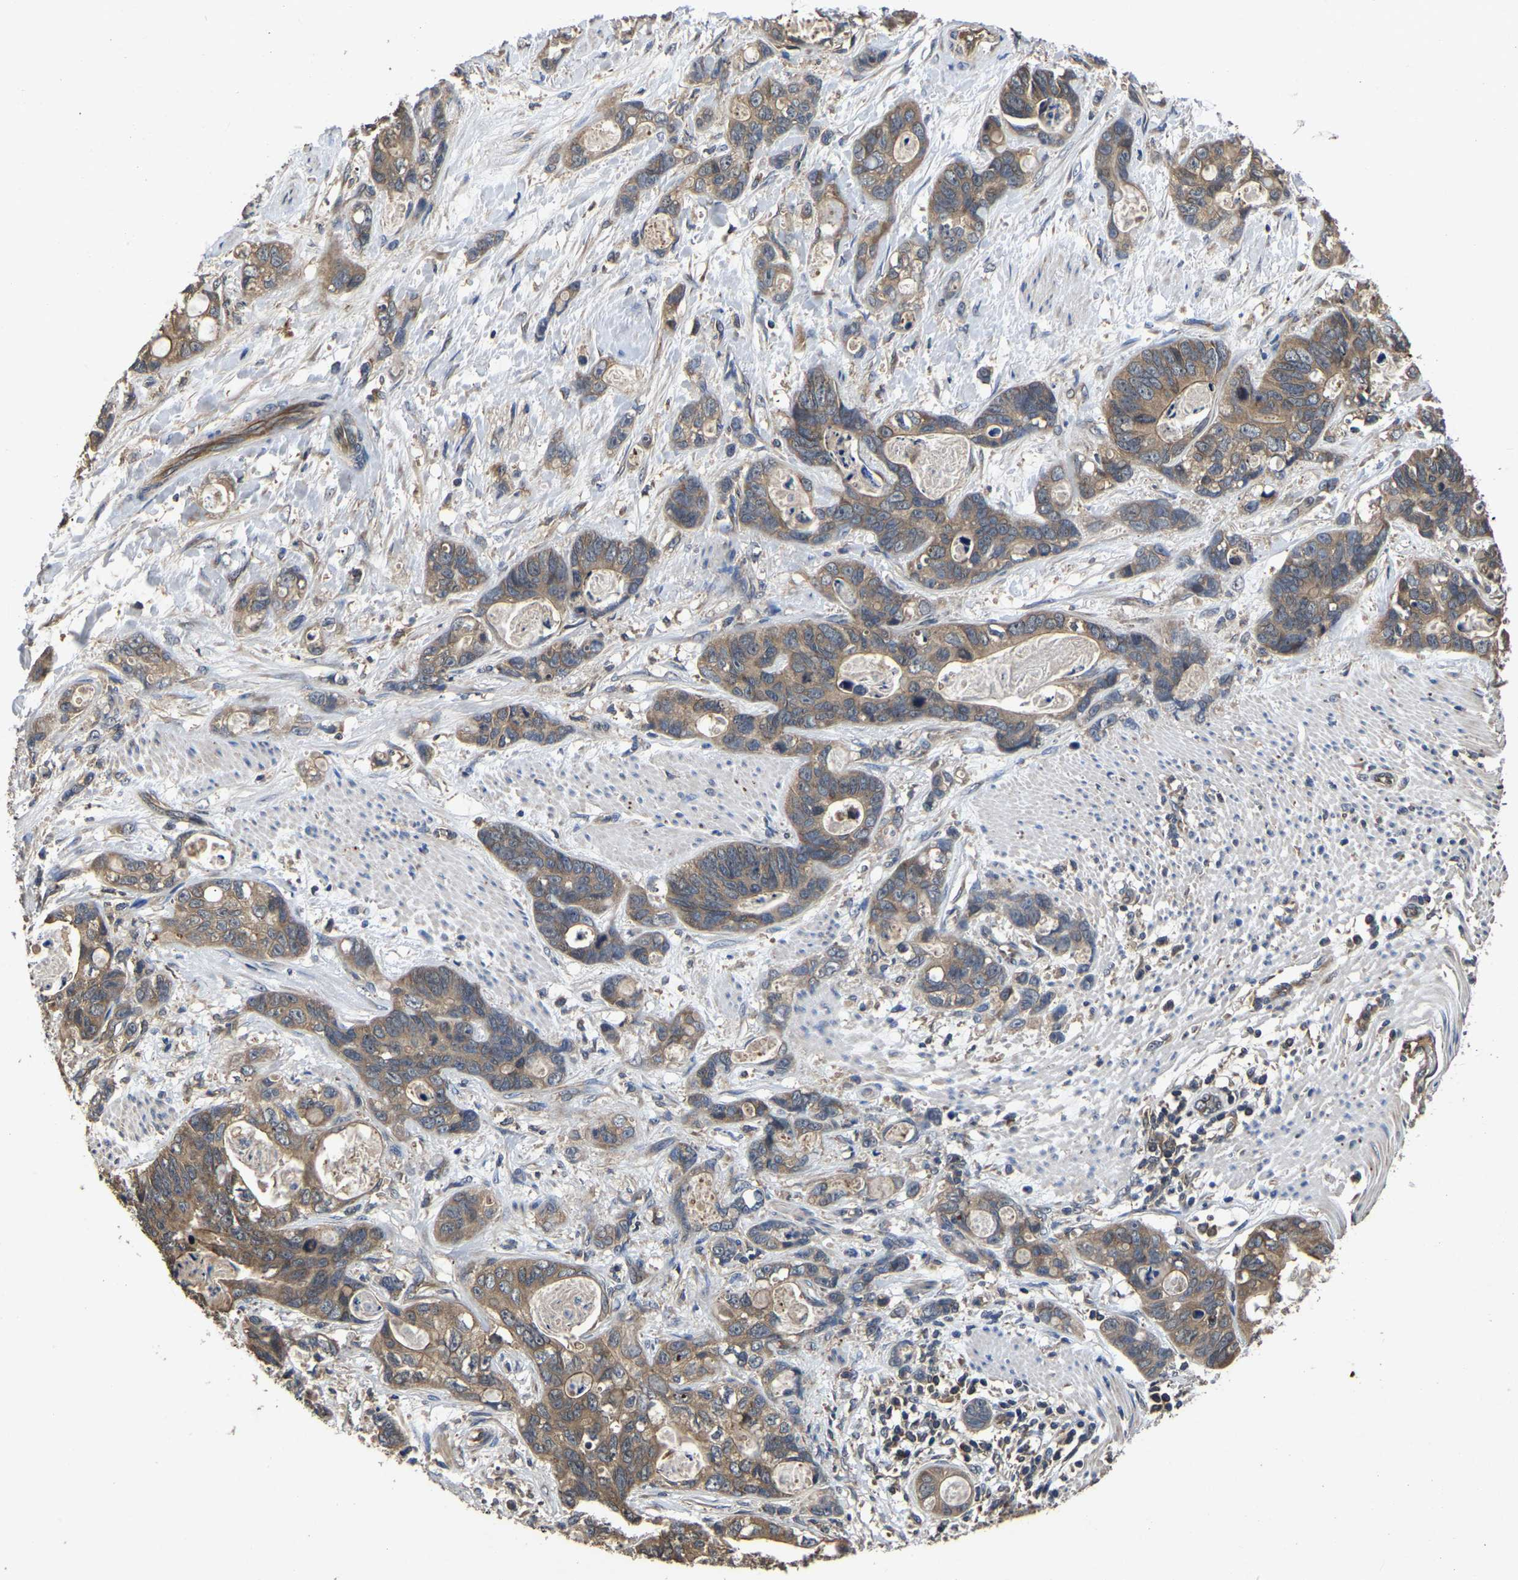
{"staining": {"intensity": "moderate", "quantity": ">75%", "location": "cytoplasmic/membranous"}, "tissue": "stomach cancer", "cell_type": "Tumor cells", "image_type": "cancer", "snomed": [{"axis": "morphology", "description": "Normal tissue, NOS"}, {"axis": "morphology", "description": "Adenocarcinoma, NOS"}, {"axis": "topography", "description": "Stomach"}], "caption": "Stomach cancer stained for a protein (brown) demonstrates moderate cytoplasmic/membranous positive staining in approximately >75% of tumor cells.", "gene": "CRYZL1", "patient": {"sex": "female", "age": 89}}